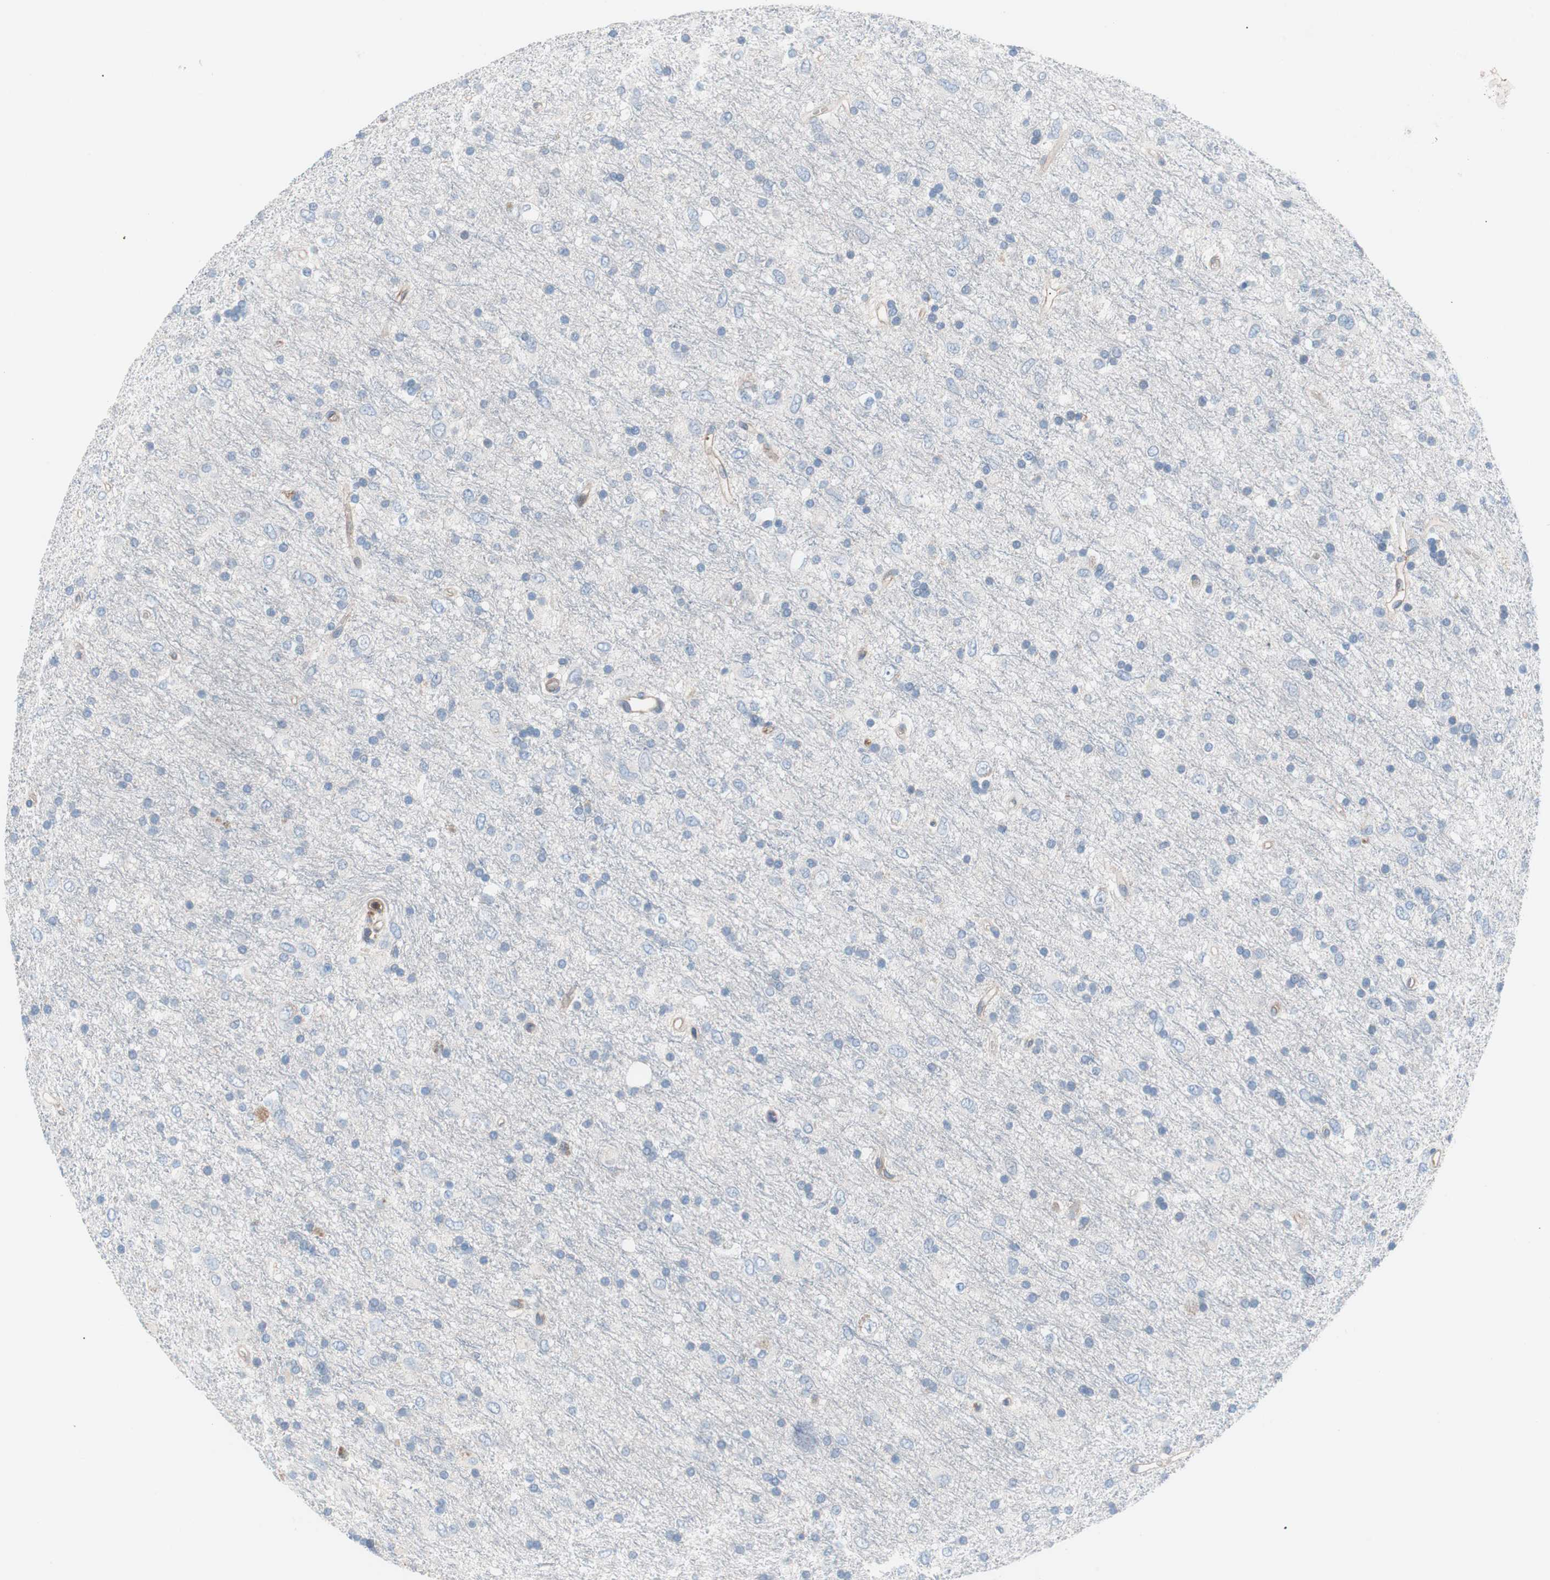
{"staining": {"intensity": "weak", "quantity": "<25%", "location": "cytoplasmic/membranous"}, "tissue": "glioma", "cell_type": "Tumor cells", "image_type": "cancer", "snomed": [{"axis": "morphology", "description": "Glioma, malignant, Low grade"}, {"axis": "topography", "description": "Brain"}], "caption": "Image shows no protein expression in tumor cells of glioma tissue.", "gene": "GPR160", "patient": {"sex": "male", "age": 77}}